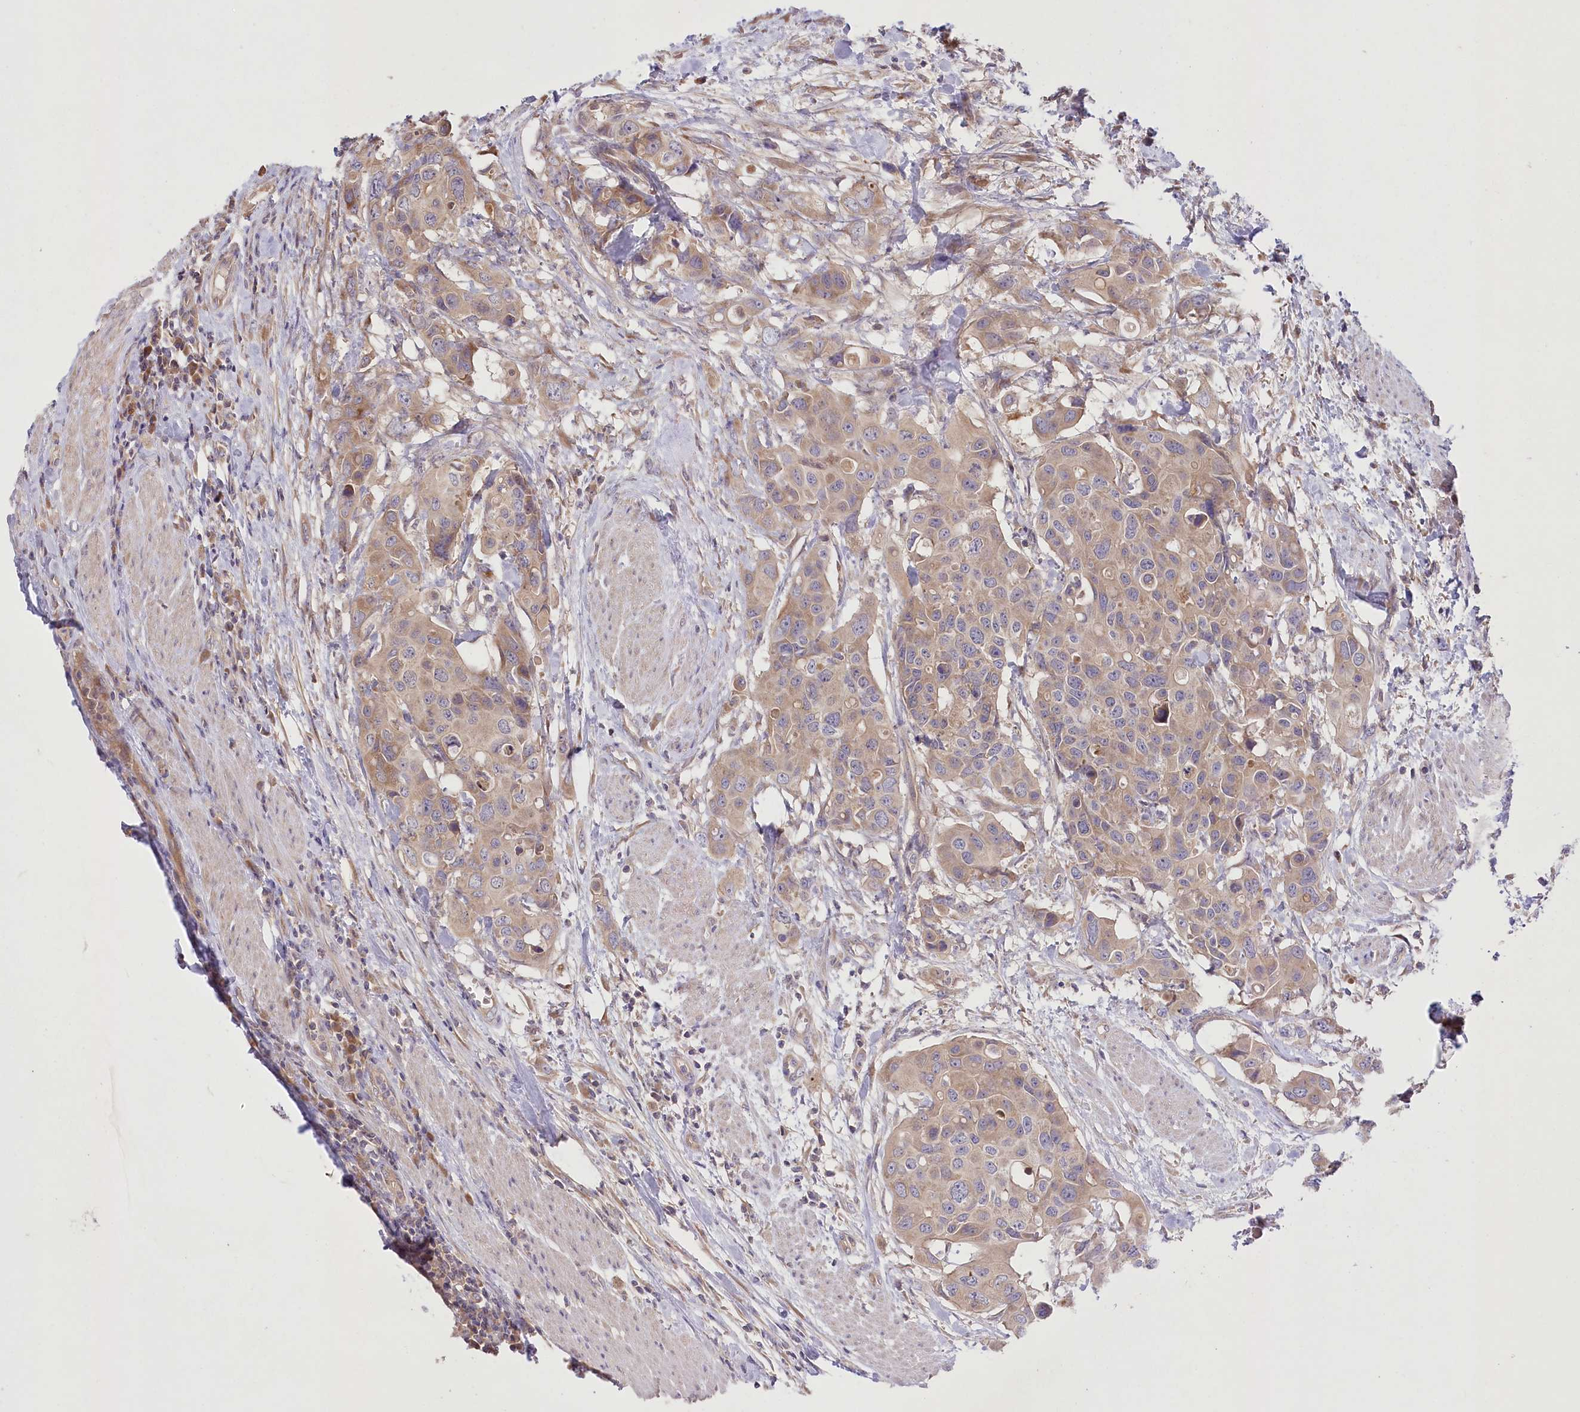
{"staining": {"intensity": "weak", "quantity": ">75%", "location": "cytoplasmic/membranous"}, "tissue": "colorectal cancer", "cell_type": "Tumor cells", "image_type": "cancer", "snomed": [{"axis": "morphology", "description": "Adenocarcinoma, NOS"}, {"axis": "topography", "description": "Colon"}], "caption": "DAB (3,3'-diaminobenzidine) immunohistochemical staining of human colorectal cancer (adenocarcinoma) displays weak cytoplasmic/membranous protein staining in approximately >75% of tumor cells. (brown staining indicates protein expression, while blue staining denotes nuclei).", "gene": "PBLD", "patient": {"sex": "male", "age": 77}}